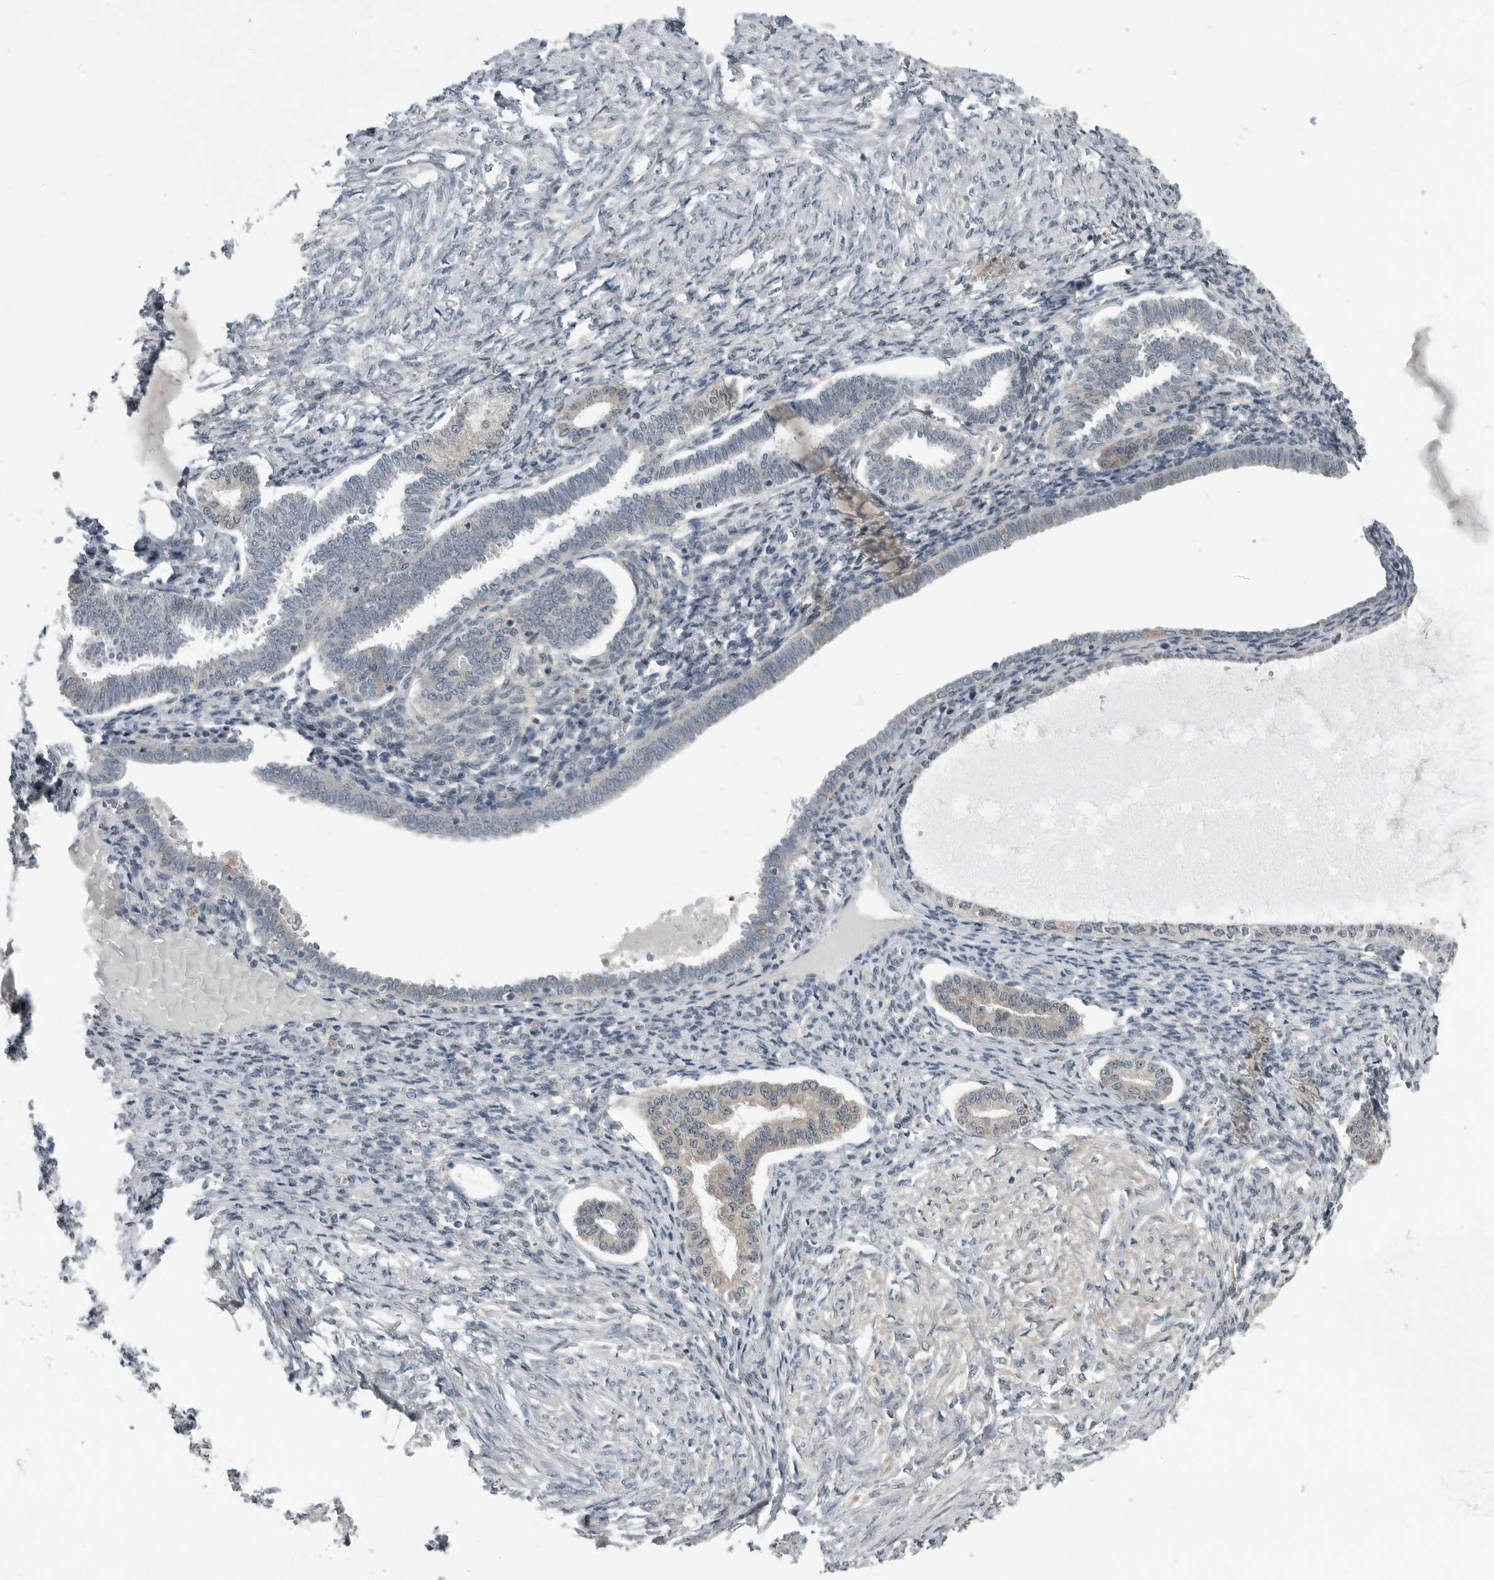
{"staining": {"intensity": "negative", "quantity": "none", "location": "none"}, "tissue": "endometrium", "cell_type": "Cells in endometrial stroma", "image_type": "normal", "snomed": [{"axis": "morphology", "description": "Normal tissue, NOS"}, {"axis": "topography", "description": "Endometrium"}], "caption": "An image of endometrium stained for a protein shows no brown staining in cells in endometrial stroma. (DAB immunohistochemistry (IHC) with hematoxylin counter stain).", "gene": "ENSG00000286112", "patient": {"sex": "female", "age": 77}}